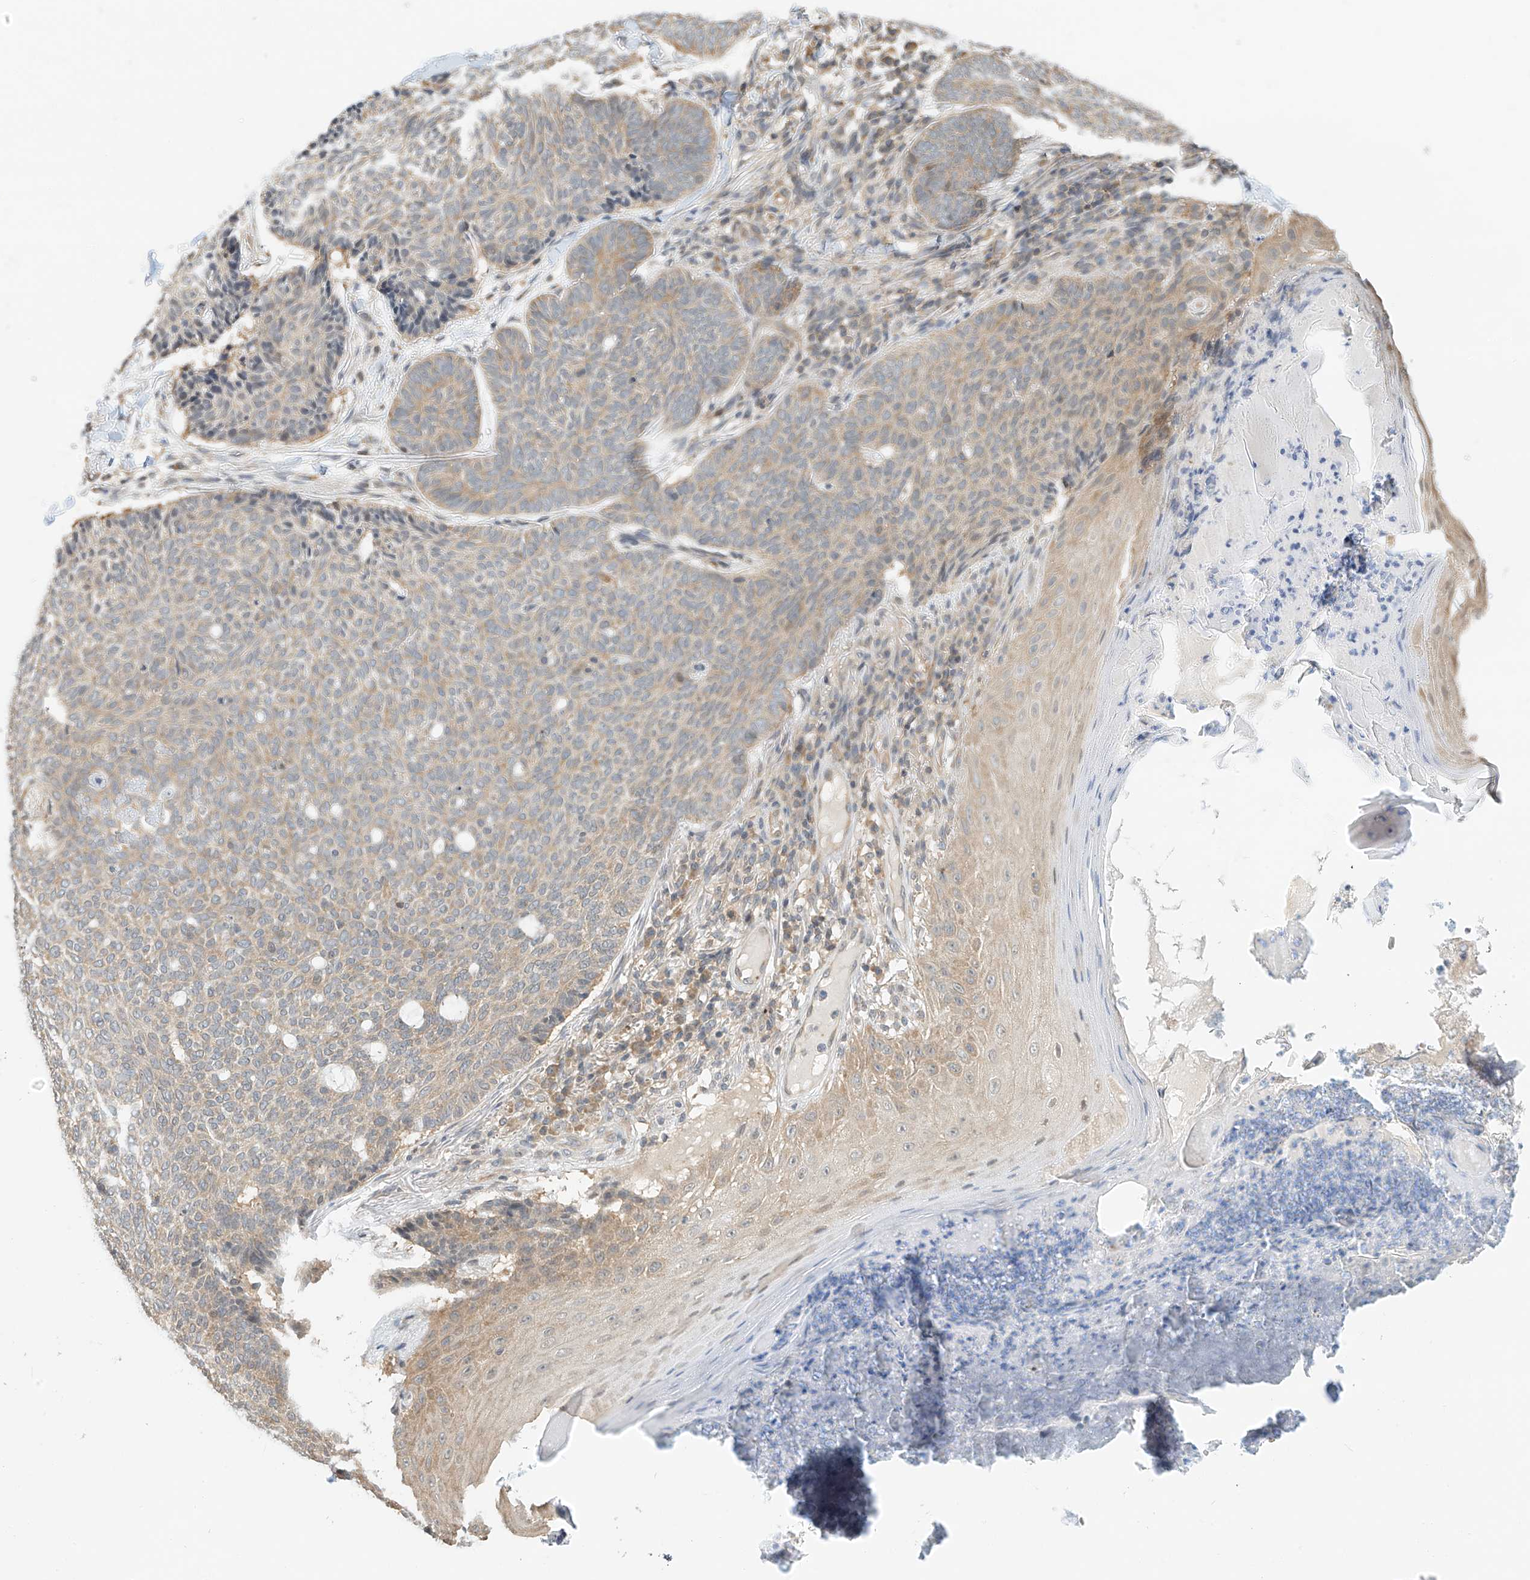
{"staining": {"intensity": "weak", "quantity": "25%-75%", "location": "cytoplasmic/membranous"}, "tissue": "skin cancer", "cell_type": "Tumor cells", "image_type": "cancer", "snomed": [{"axis": "morphology", "description": "Normal tissue, NOS"}, {"axis": "morphology", "description": "Basal cell carcinoma"}, {"axis": "topography", "description": "Skin"}], "caption": "Protein staining demonstrates weak cytoplasmic/membranous positivity in approximately 25%-75% of tumor cells in skin cancer (basal cell carcinoma).", "gene": "PPA2", "patient": {"sex": "male", "age": 50}}